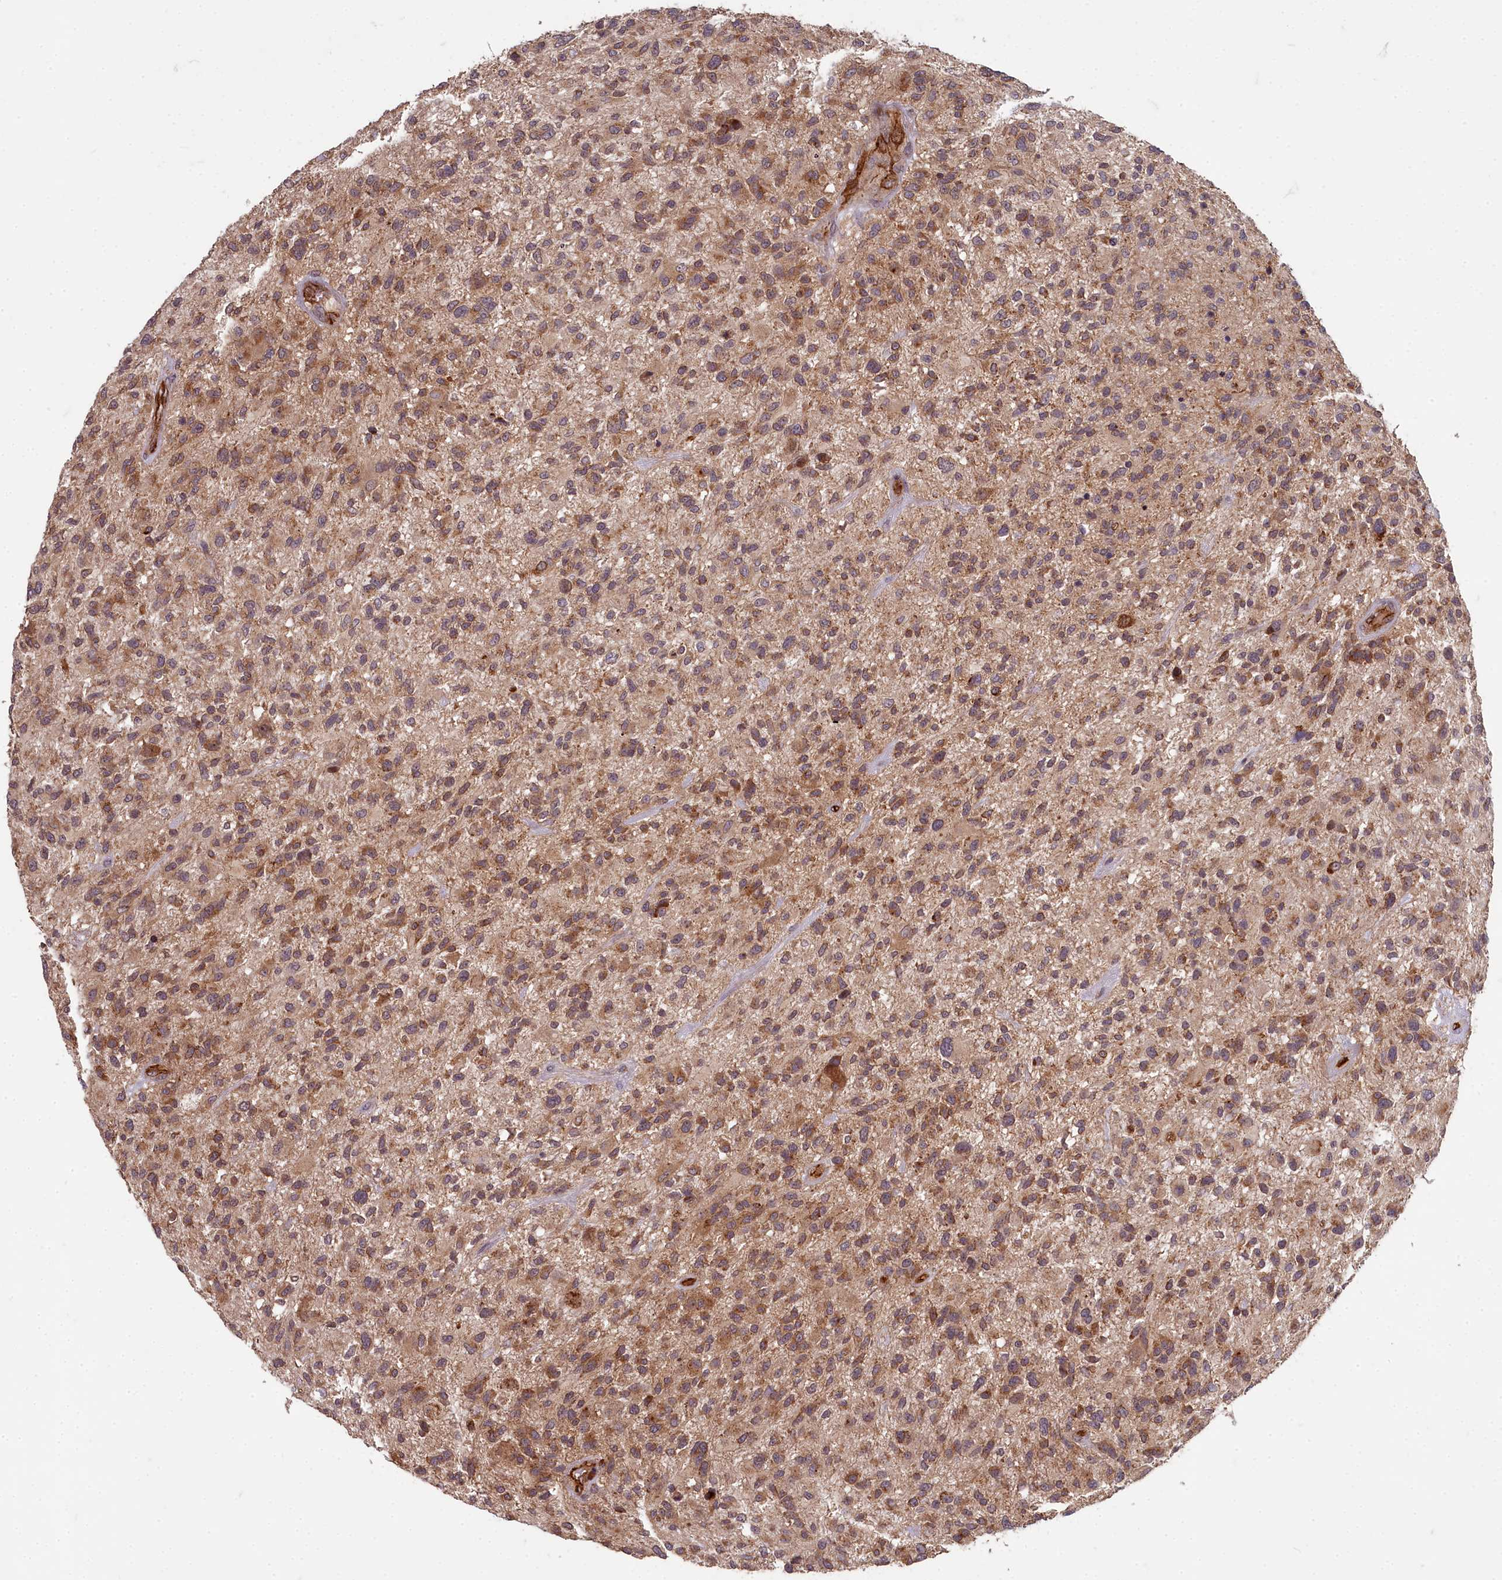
{"staining": {"intensity": "moderate", "quantity": ">75%", "location": "cytoplasmic/membranous"}, "tissue": "glioma", "cell_type": "Tumor cells", "image_type": "cancer", "snomed": [{"axis": "morphology", "description": "Glioma, malignant, High grade"}, {"axis": "topography", "description": "Brain"}], "caption": "A brown stain shows moderate cytoplasmic/membranous staining of a protein in human glioma tumor cells. (DAB (3,3'-diaminobenzidine) = brown stain, brightfield microscopy at high magnification).", "gene": "TSPYL4", "patient": {"sex": "male", "age": 47}}